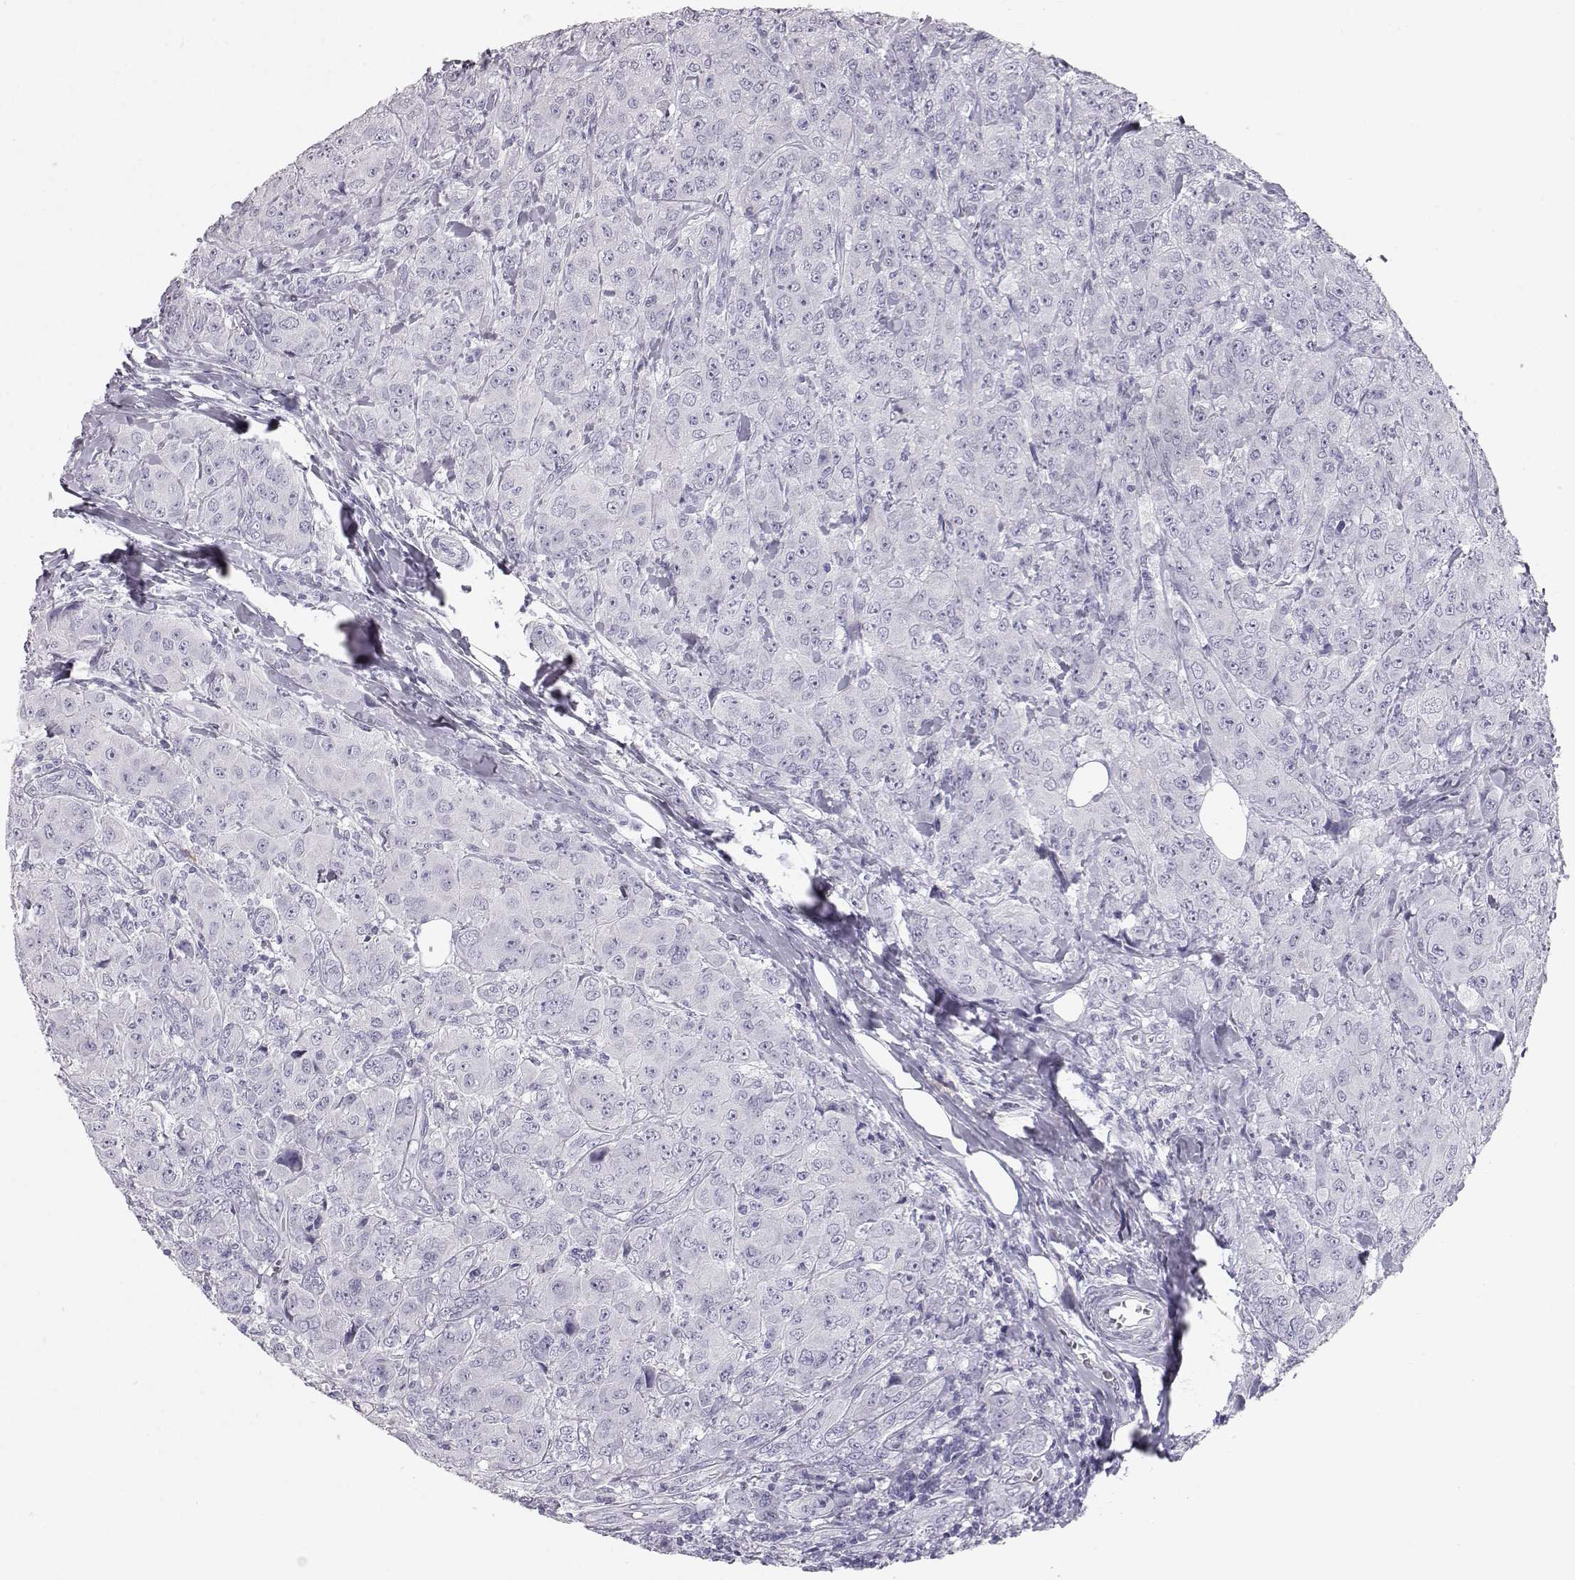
{"staining": {"intensity": "negative", "quantity": "none", "location": "none"}, "tissue": "breast cancer", "cell_type": "Tumor cells", "image_type": "cancer", "snomed": [{"axis": "morphology", "description": "Duct carcinoma"}, {"axis": "topography", "description": "Breast"}], "caption": "High power microscopy micrograph of an IHC photomicrograph of breast cancer, revealing no significant expression in tumor cells.", "gene": "KRTAP16-1", "patient": {"sex": "female", "age": 43}}